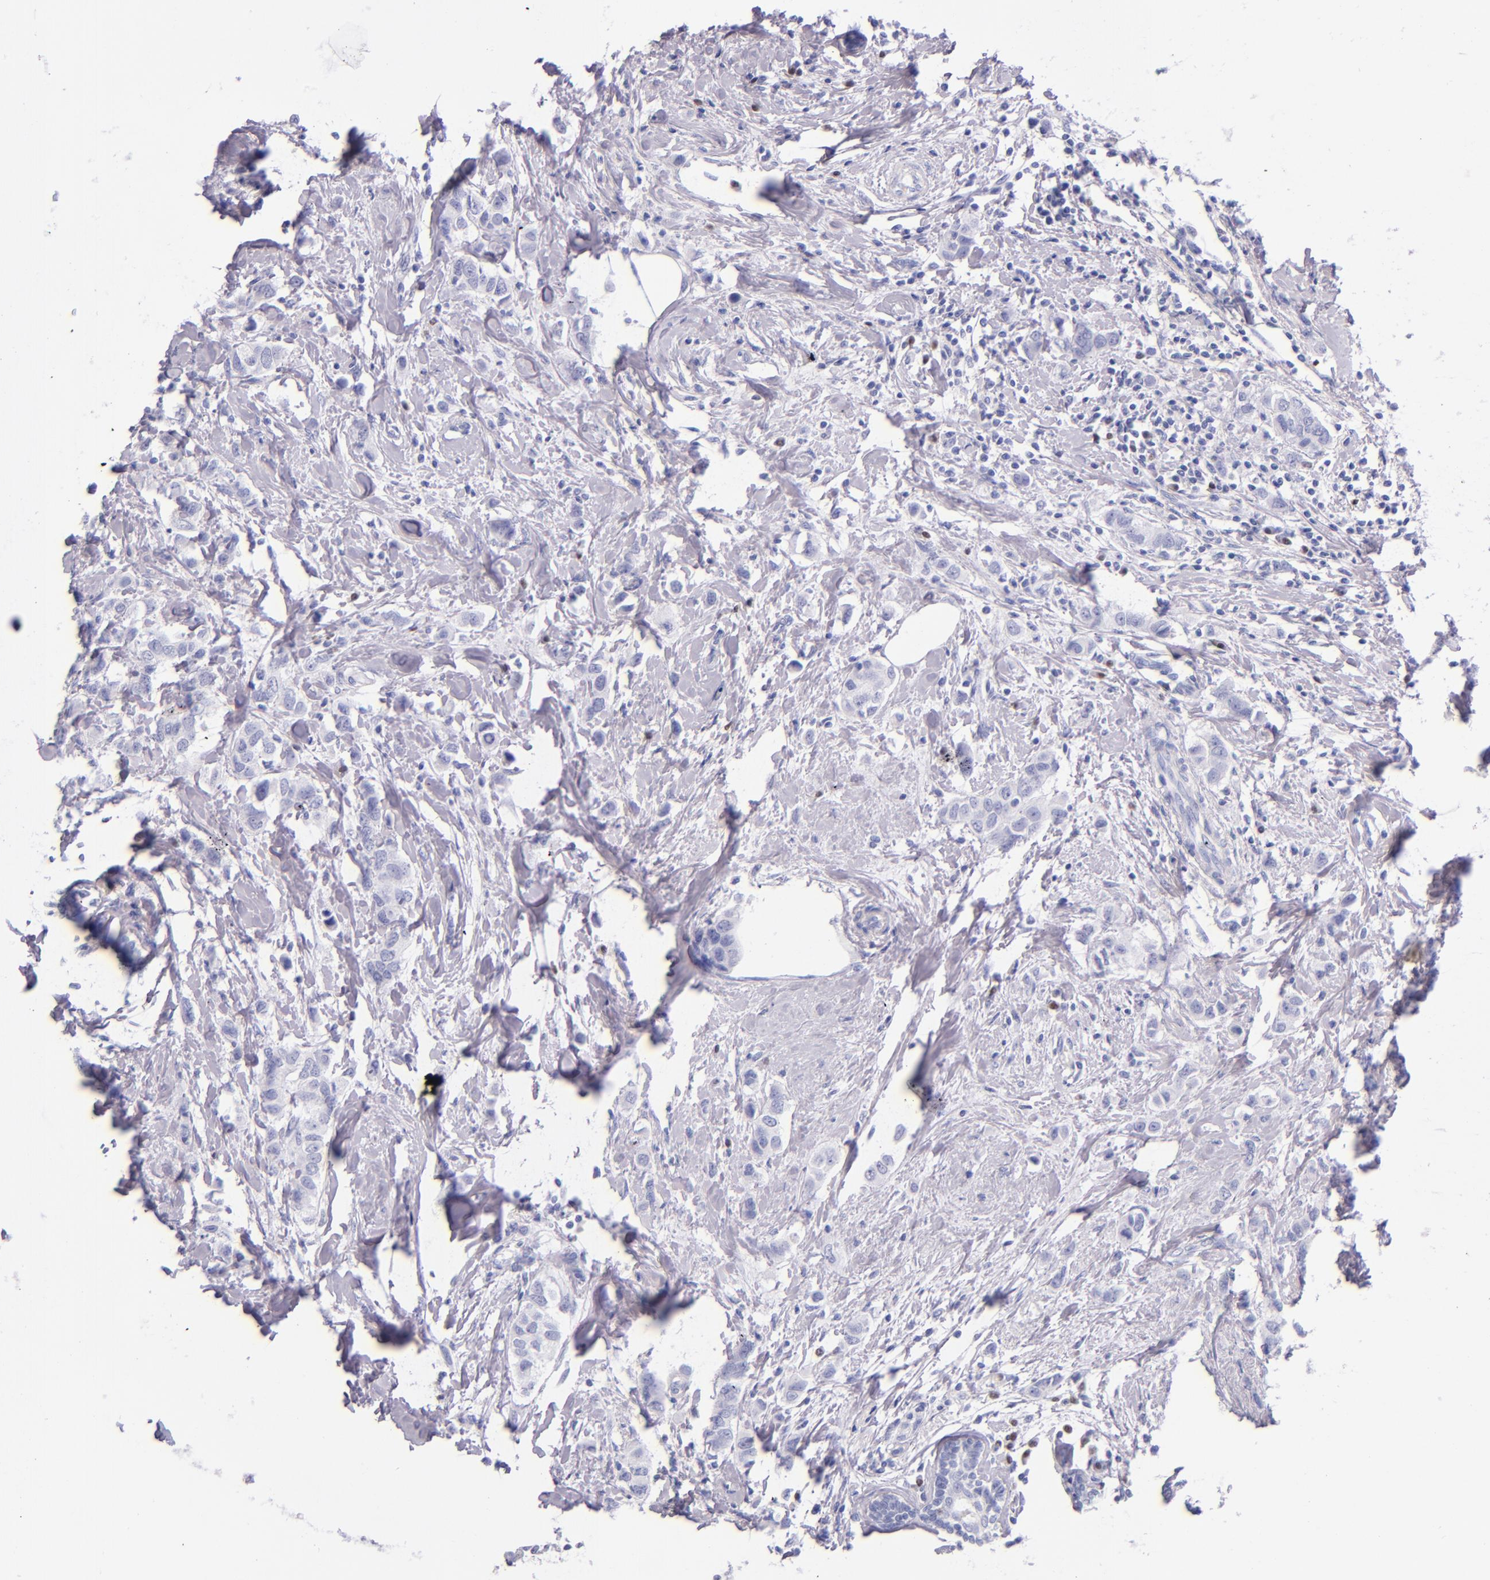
{"staining": {"intensity": "negative", "quantity": "none", "location": "none"}, "tissue": "breast cancer", "cell_type": "Tumor cells", "image_type": "cancer", "snomed": [{"axis": "morphology", "description": "Normal tissue, NOS"}, {"axis": "morphology", "description": "Duct carcinoma"}, {"axis": "topography", "description": "Breast"}], "caption": "A micrograph of breast invasive ductal carcinoma stained for a protein displays no brown staining in tumor cells. Brightfield microscopy of immunohistochemistry stained with DAB (brown) and hematoxylin (blue), captured at high magnification.", "gene": "IRF4", "patient": {"sex": "female", "age": 50}}